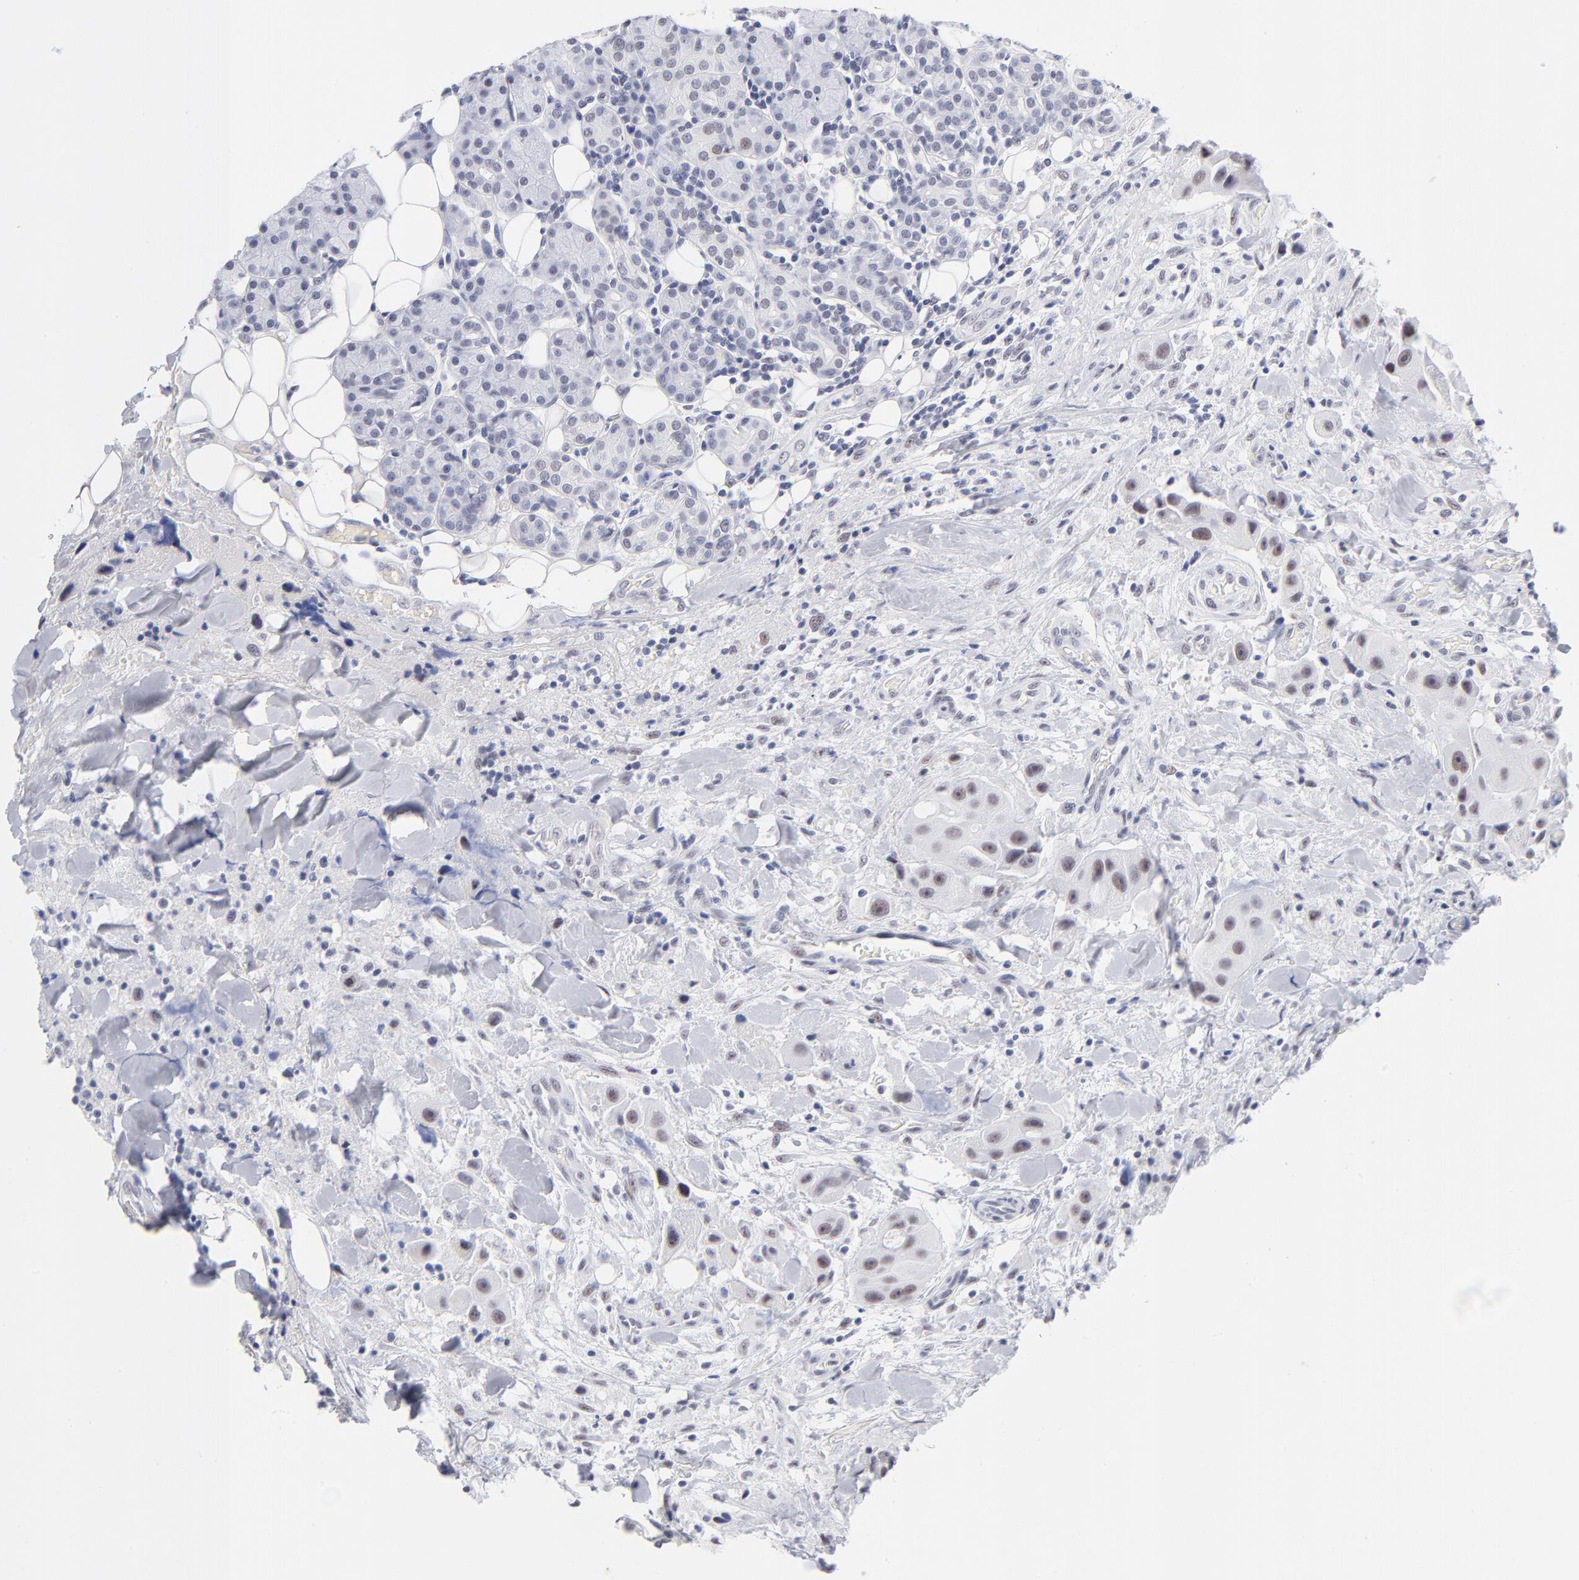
{"staining": {"intensity": "moderate", "quantity": ">75%", "location": "nuclear"}, "tissue": "head and neck cancer", "cell_type": "Tumor cells", "image_type": "cancer", "snomed": [{"axis": "morphology", "description": "Normal tissue, NOS"}, {"axis": "morphology", "description": "Adenocarcinoma, NOS"}, {"axis": "topography", "description": "Salivary gland"}, {"axis": "topography", "description": "Head-Neck"}], "caption": "Brown immunohistochemical staining in head and neck cancer (adenocarcinoma) exhibits moderate nuclear positivity in about >75% of tumor cells.", "gene": "SNRPB", "patient": {"sex": "male", "age": 80}}